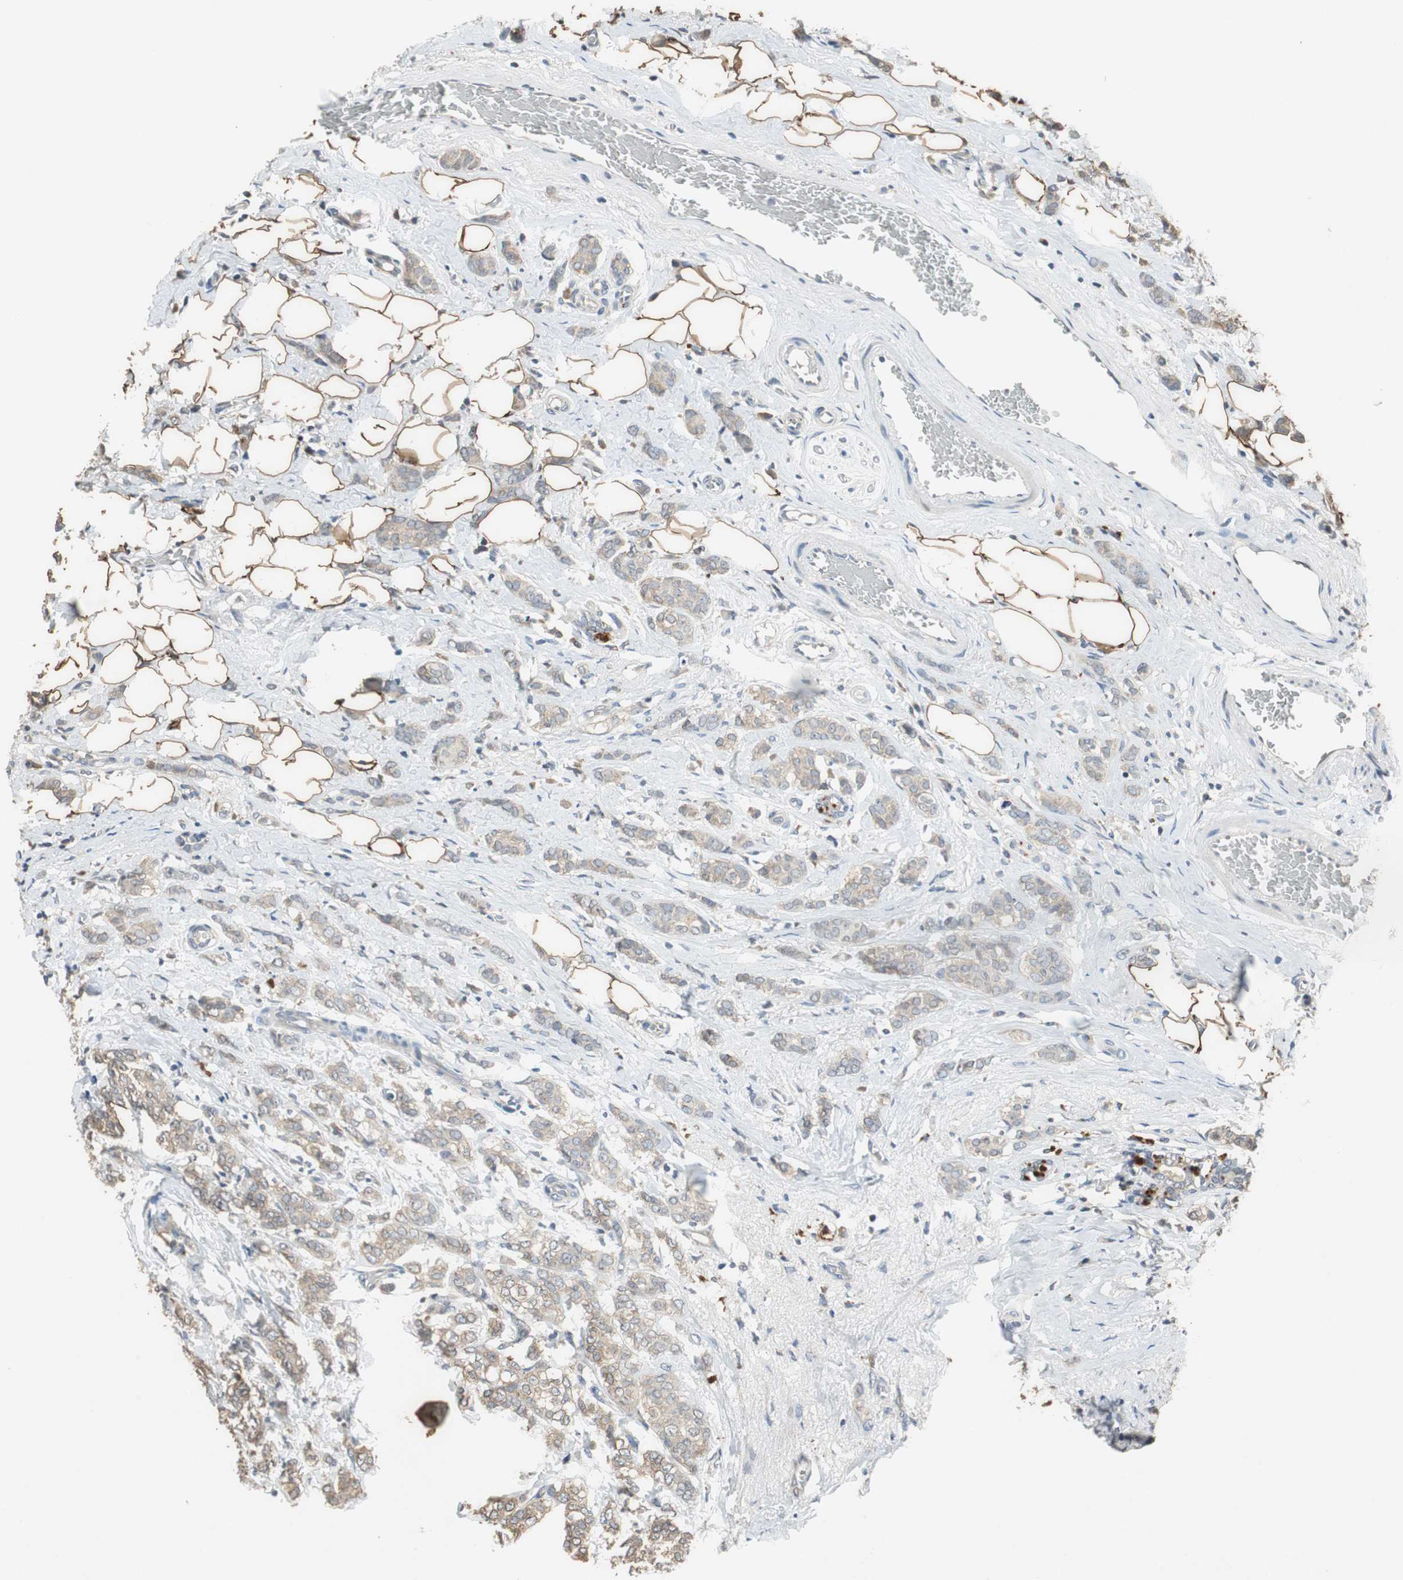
{"staining": {"intensity": "weak", "quantity": ">75%", "location": "cytoplasmic/membranous"}, "tissue": "breast cancer", "cell_type": "Tumor cells", "image_type": "cancer", "snomed": [{"axis": "morphology", "description": "Lobular carcinoma"}, {"axis": "topography", "description": "Breast"}], "caption": "Breast cancer (lobular carcinoma) was stained to show a protein in brown. There is low levels of weak cytoplasmic/membranous positivity in approximately >75% of tumor cells.", "gene": "PI4KB", "patient": {"sex": "female", "age": 60}}